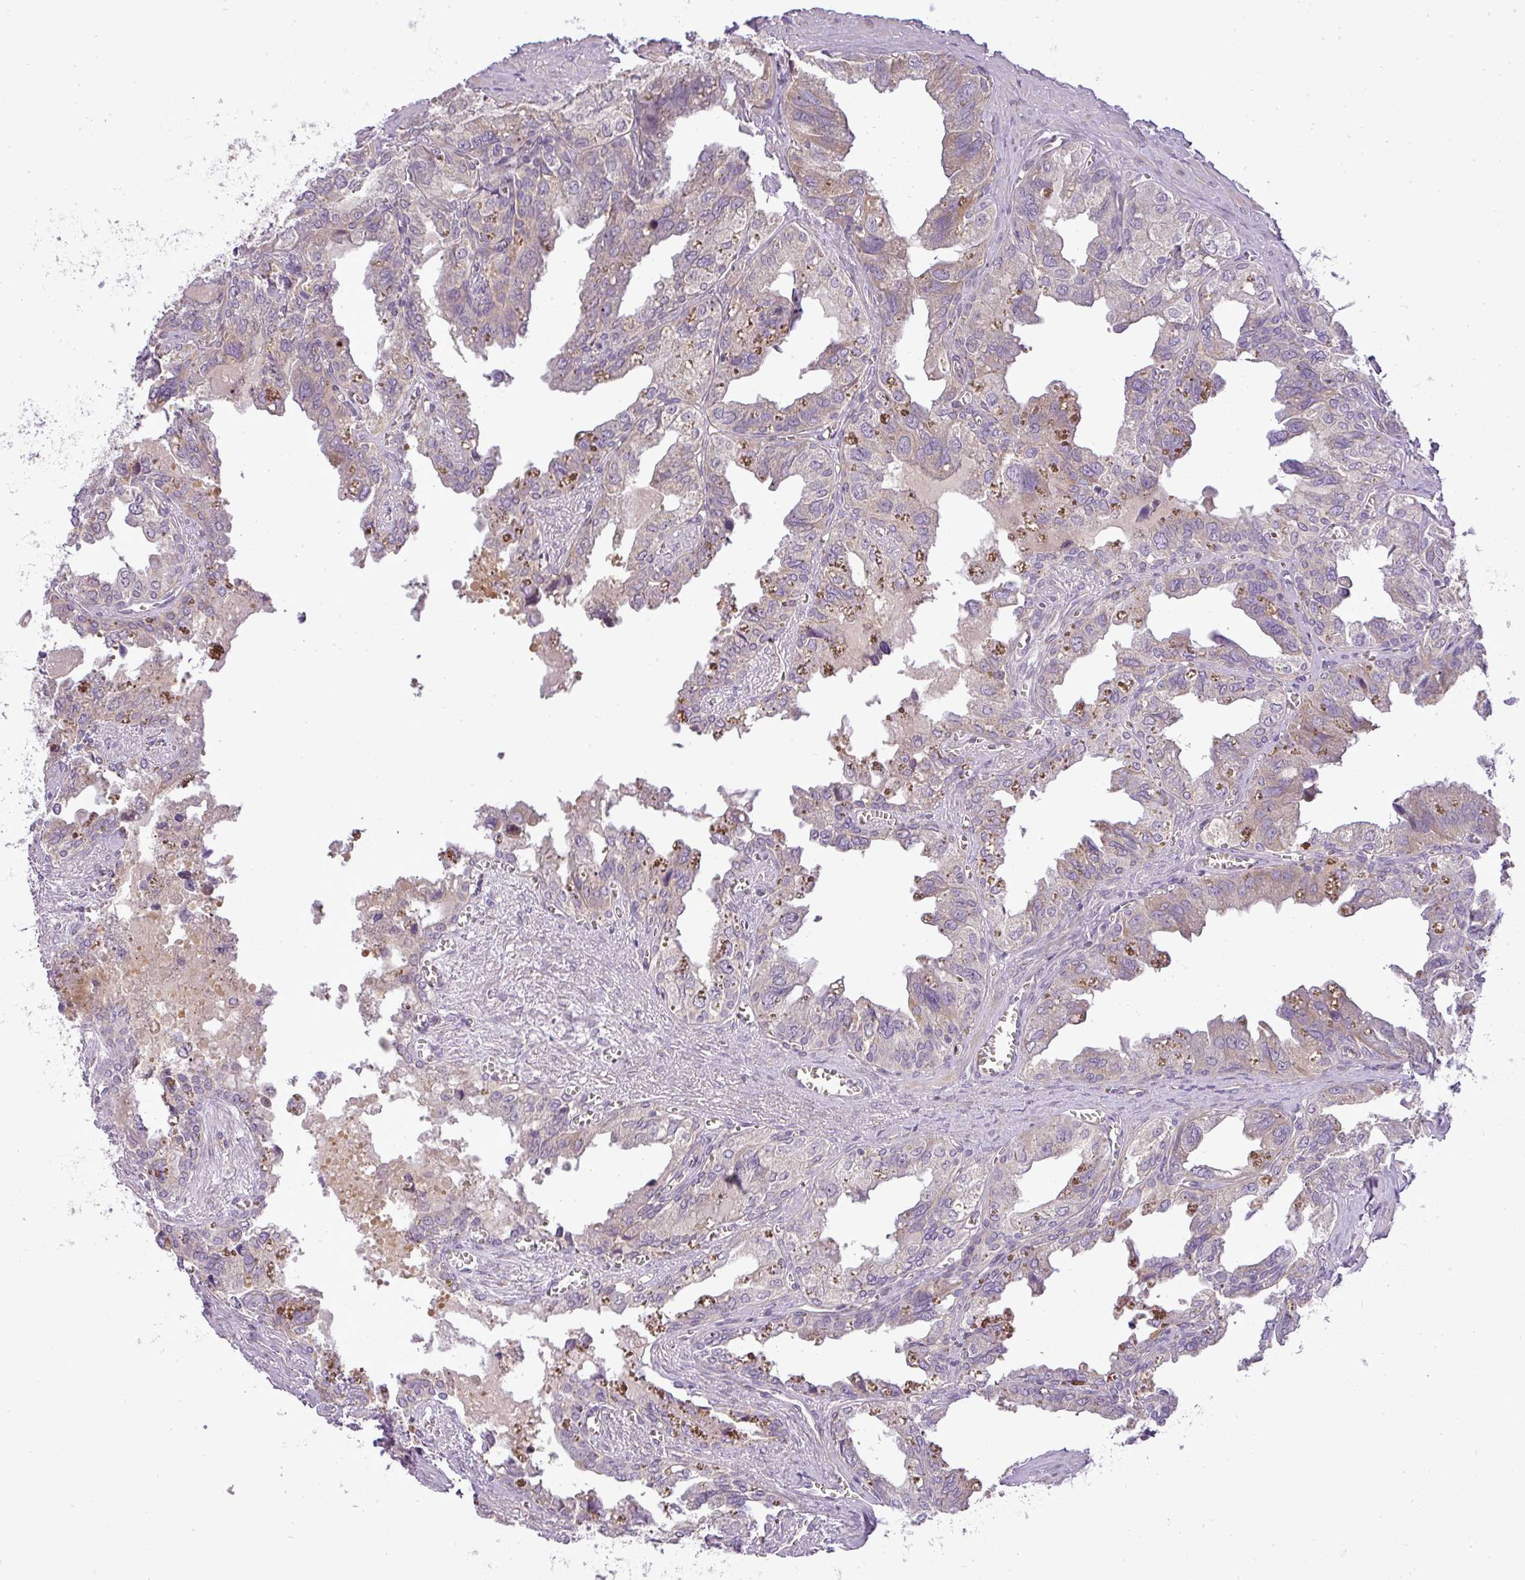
{"staining": {"intensity": "weak", "quantity": "25%-75%", "location": "cytoplasmic/membranous"}, "tissue": "seminal vesicle", "cell_type": "Glandular cells", "image_type": "normal", "snomed": [{"axis": "morphology", "description": "Normal tissue, NOS"}, {"axis": "topography", "description": "Seminal veicle"}], "caption": "Protein expression analysis of unremarkable human seminal vesicle reveals weak cytoplasmic/membranous staining in about 25%-75% of glandular cells. (IHC, brightfield microscopy, high magnification).", "gene": "ZDHHC1", "patient": {"sex": "male", "age": 67}}